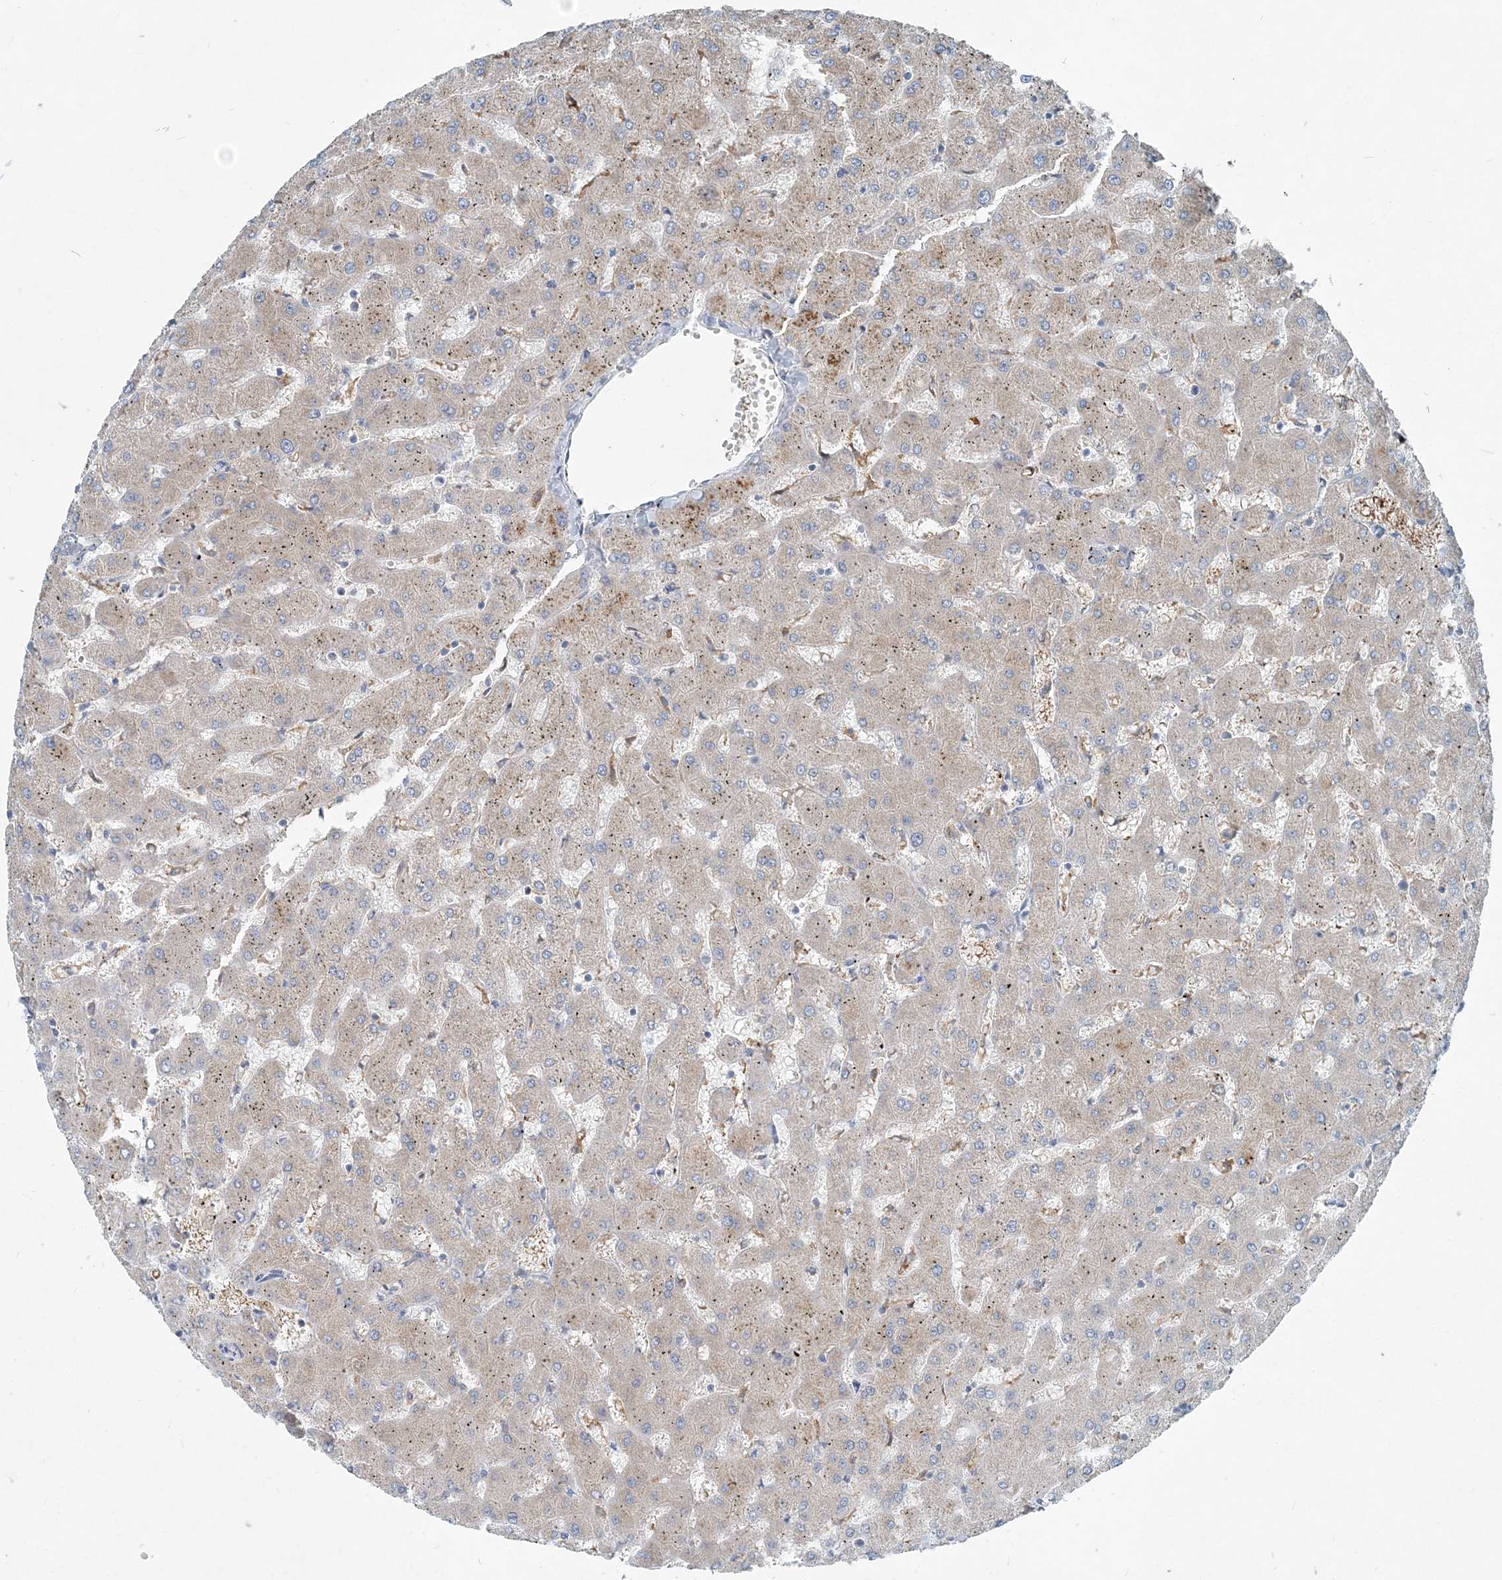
{"staining": {"intensity": "negative", "quantity": "none", "location": "none"}, "tissue": "liver", "cell_type": "Cholangiocytes", "image_type": "normal", "snomed": [{"axis": "morphology", "description": "Normal tissue, NOS"}, {"axis": "topography", "description": "Liver"}], "caption": "This micrograph is of normal liver stained with immunohistochemistry (IHC) to label a protein in brown with the nuclei are counter-stained blue. There is no expression in cholangiocytes.", "gene": "ARMH1", "patient": {"sex": "female", "age": 63}}